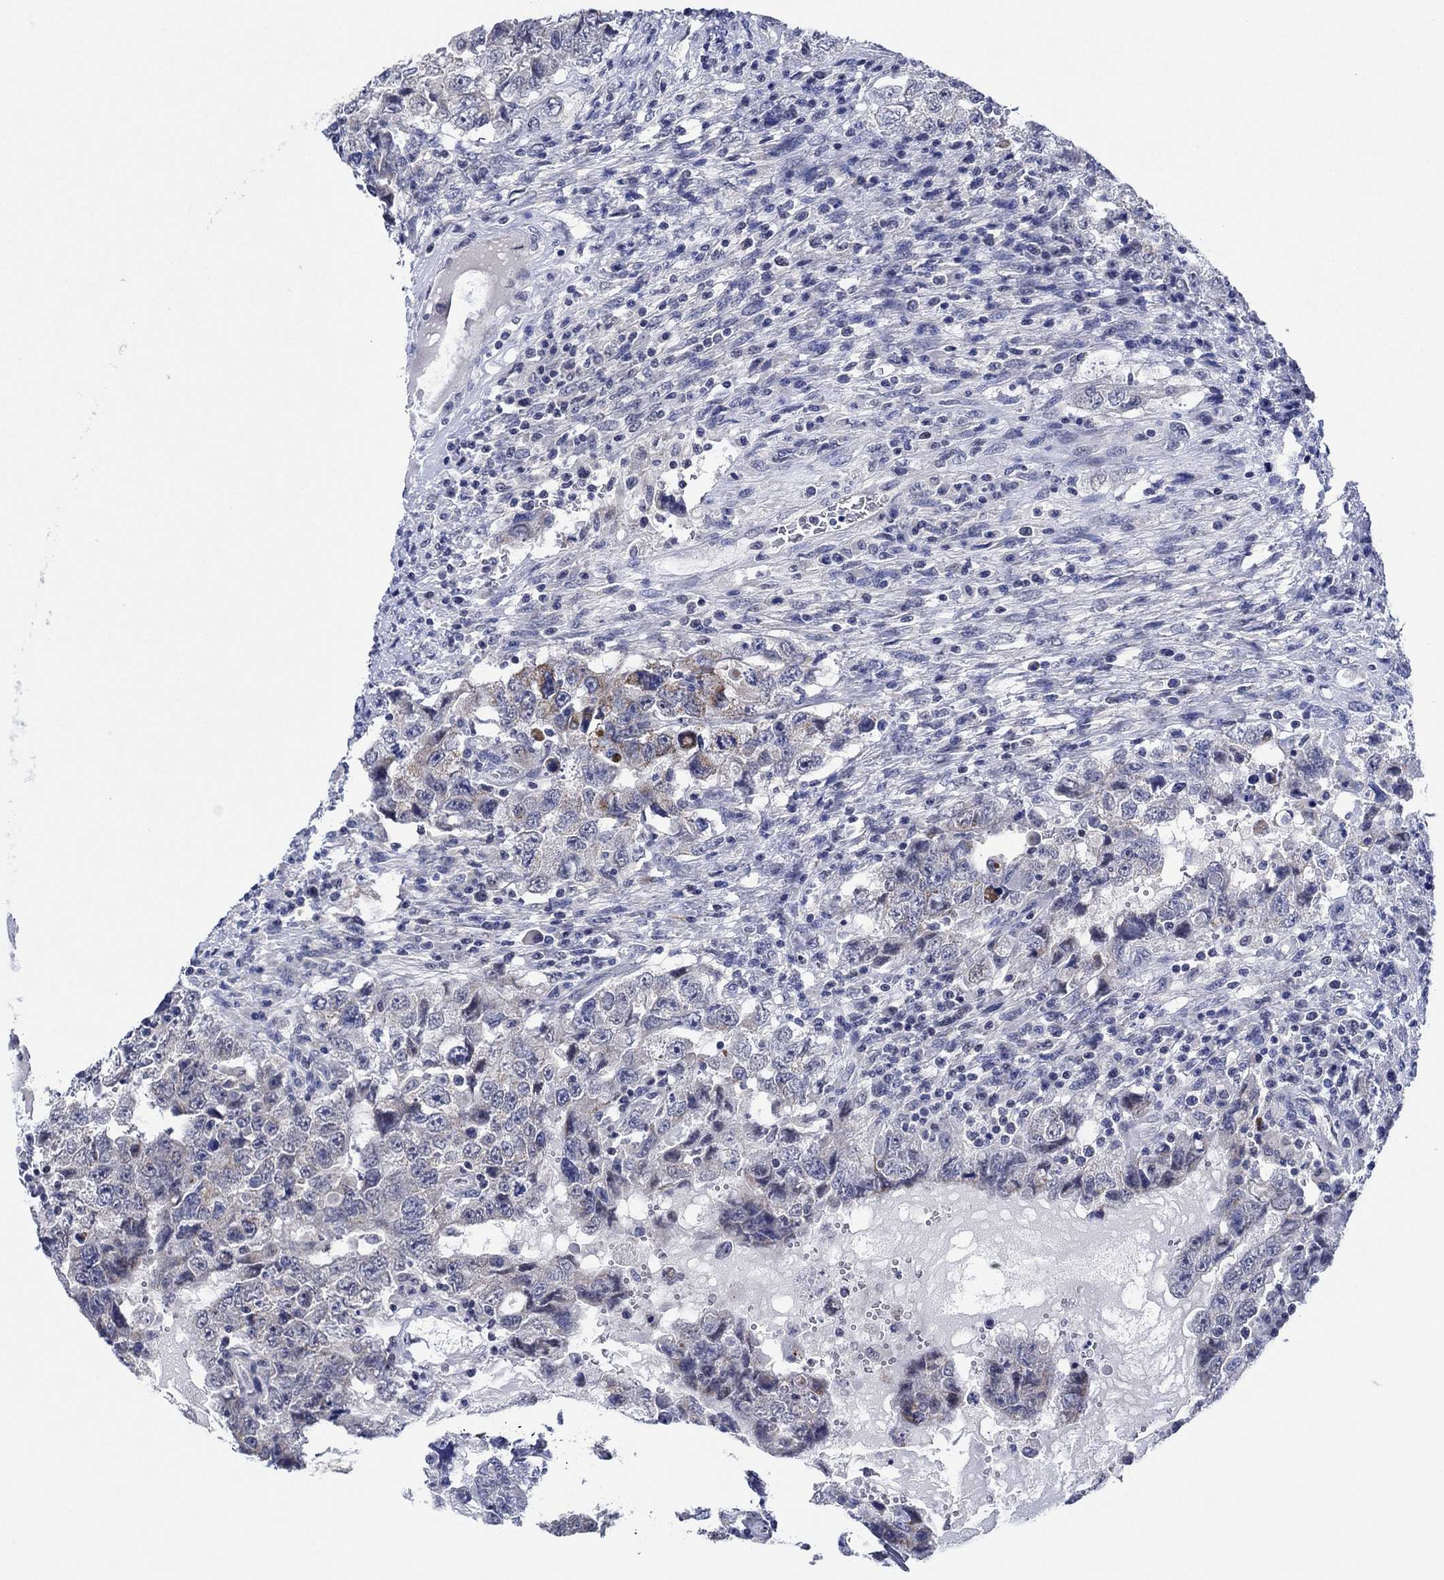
{"staining": {"intensity": "moderate", "quantity": "<25%", "location": "cytoplasmic/membranous"}, "tissue": "testis cancer", "cell_type": "Tumor cells", "image_type": "cancer", "snomed": [{"axis": "morphology", "description": "Carcinoma, Embryonal, NOS"}, {"axis": "topography", "description": "Testis"}], "caption": "IHC (DAB (3,3'-diaminobenzidine)) staining of testis cancer (embryonal carcinoma) exhibits moderate cytoplasmic/membranous protein positivity in about <25% of tumor cells.", "gene": "PRRT3", "patient": {"sex": "male", "age": 26}}